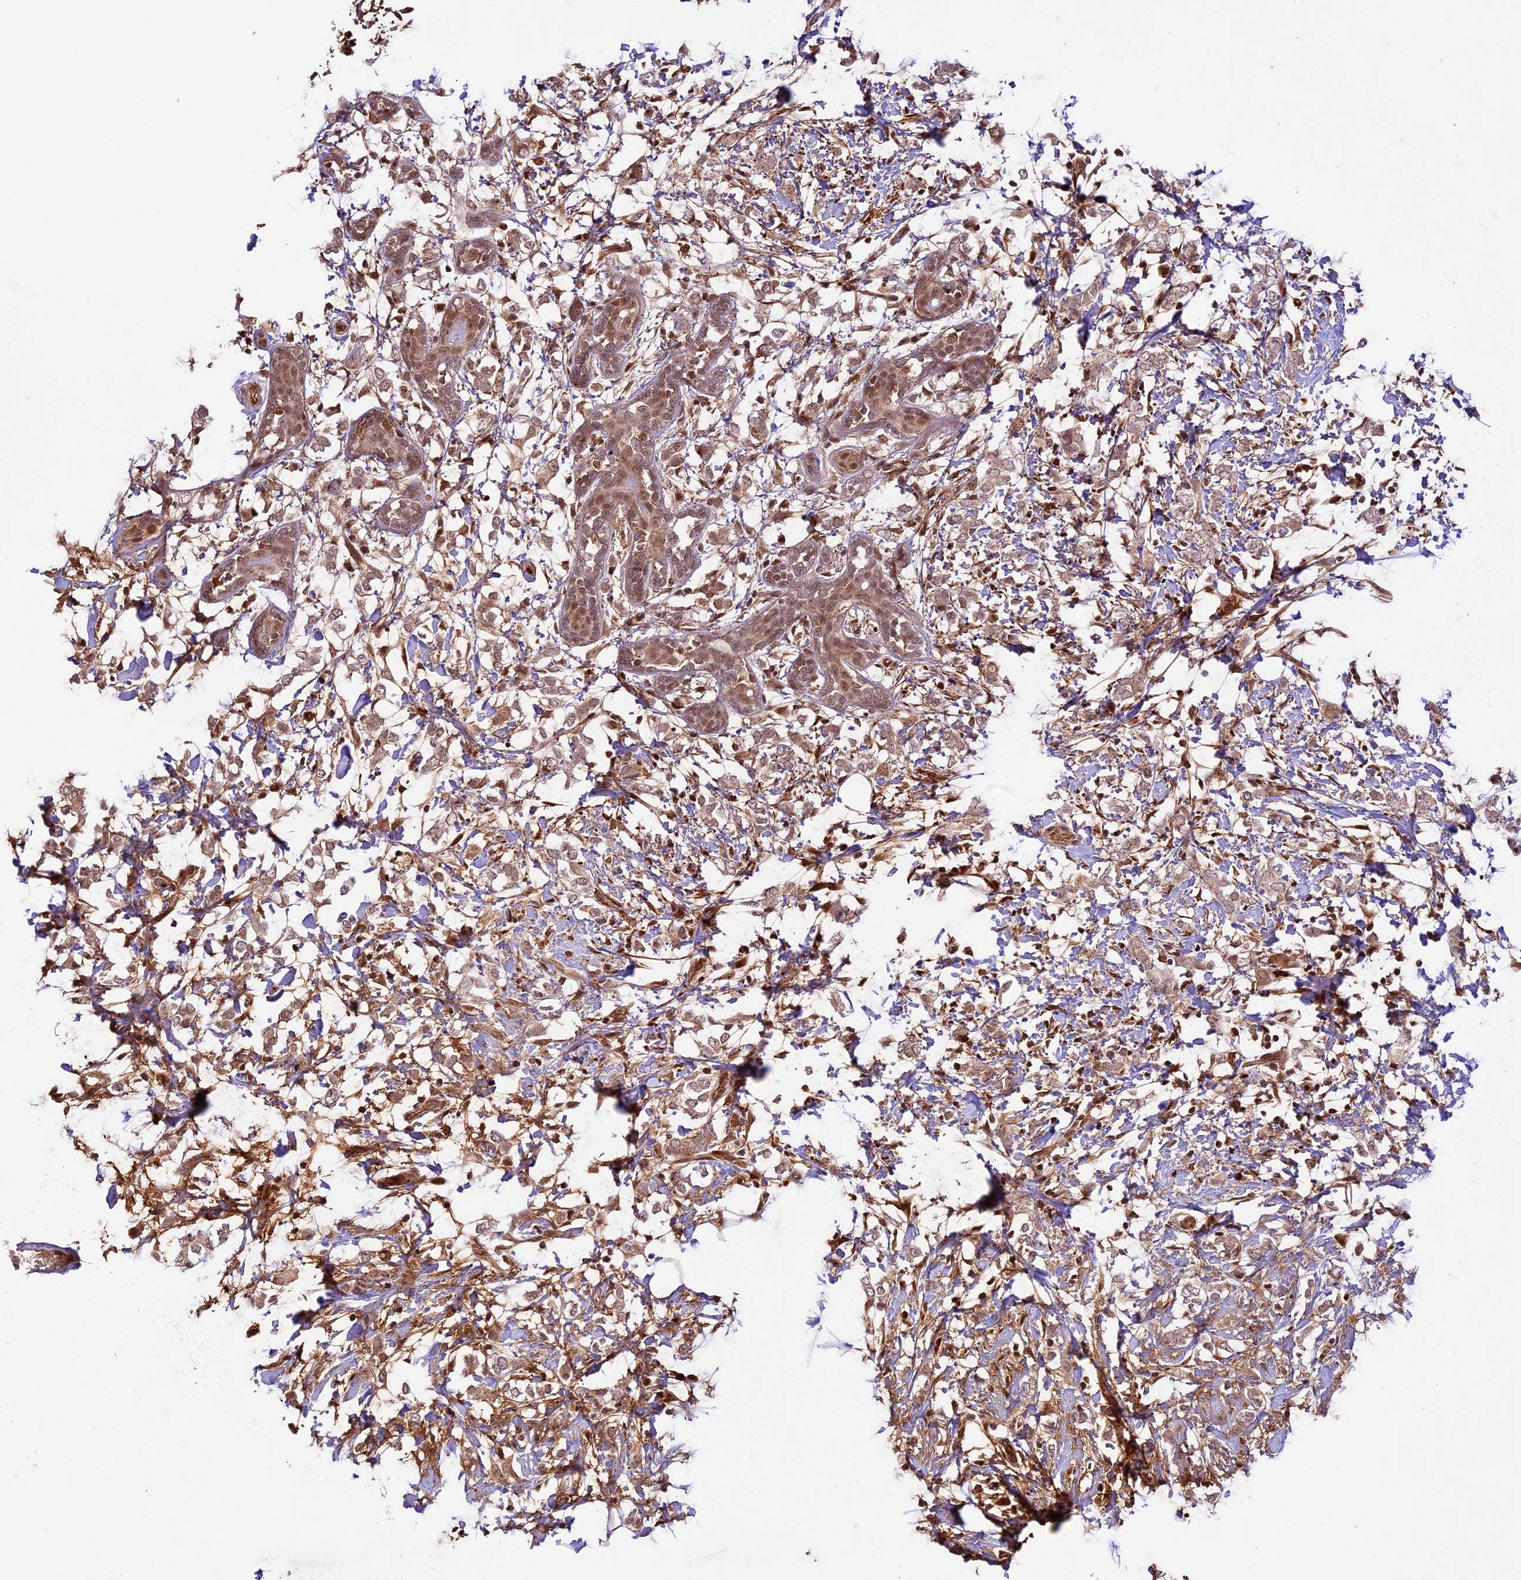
{"staining": {"intensity": "moderate", "quantity": ">75%", "location": "cytoplasmic/membranous,nuclear"}, "tissue": "breast cancer", "cell_type": "Tumor cells", "image_type": "cancer", "snomed": [{"axis": "morphology", "description": "Normal tissue, NOS"}, {"axis": "morphology", "description": "Lobular carcinoma"}, {"axis": "topography", "description": "Breast"}], "caption": "DAB immunohistochemical staining of human breast lobular carcinoma shows moderate cytoplasmic/membranous and nuclear protein positivity in approximately >75% of tumor cells.", "gene": "DHX38", "patient": {"sex": "female", "age": 47}}